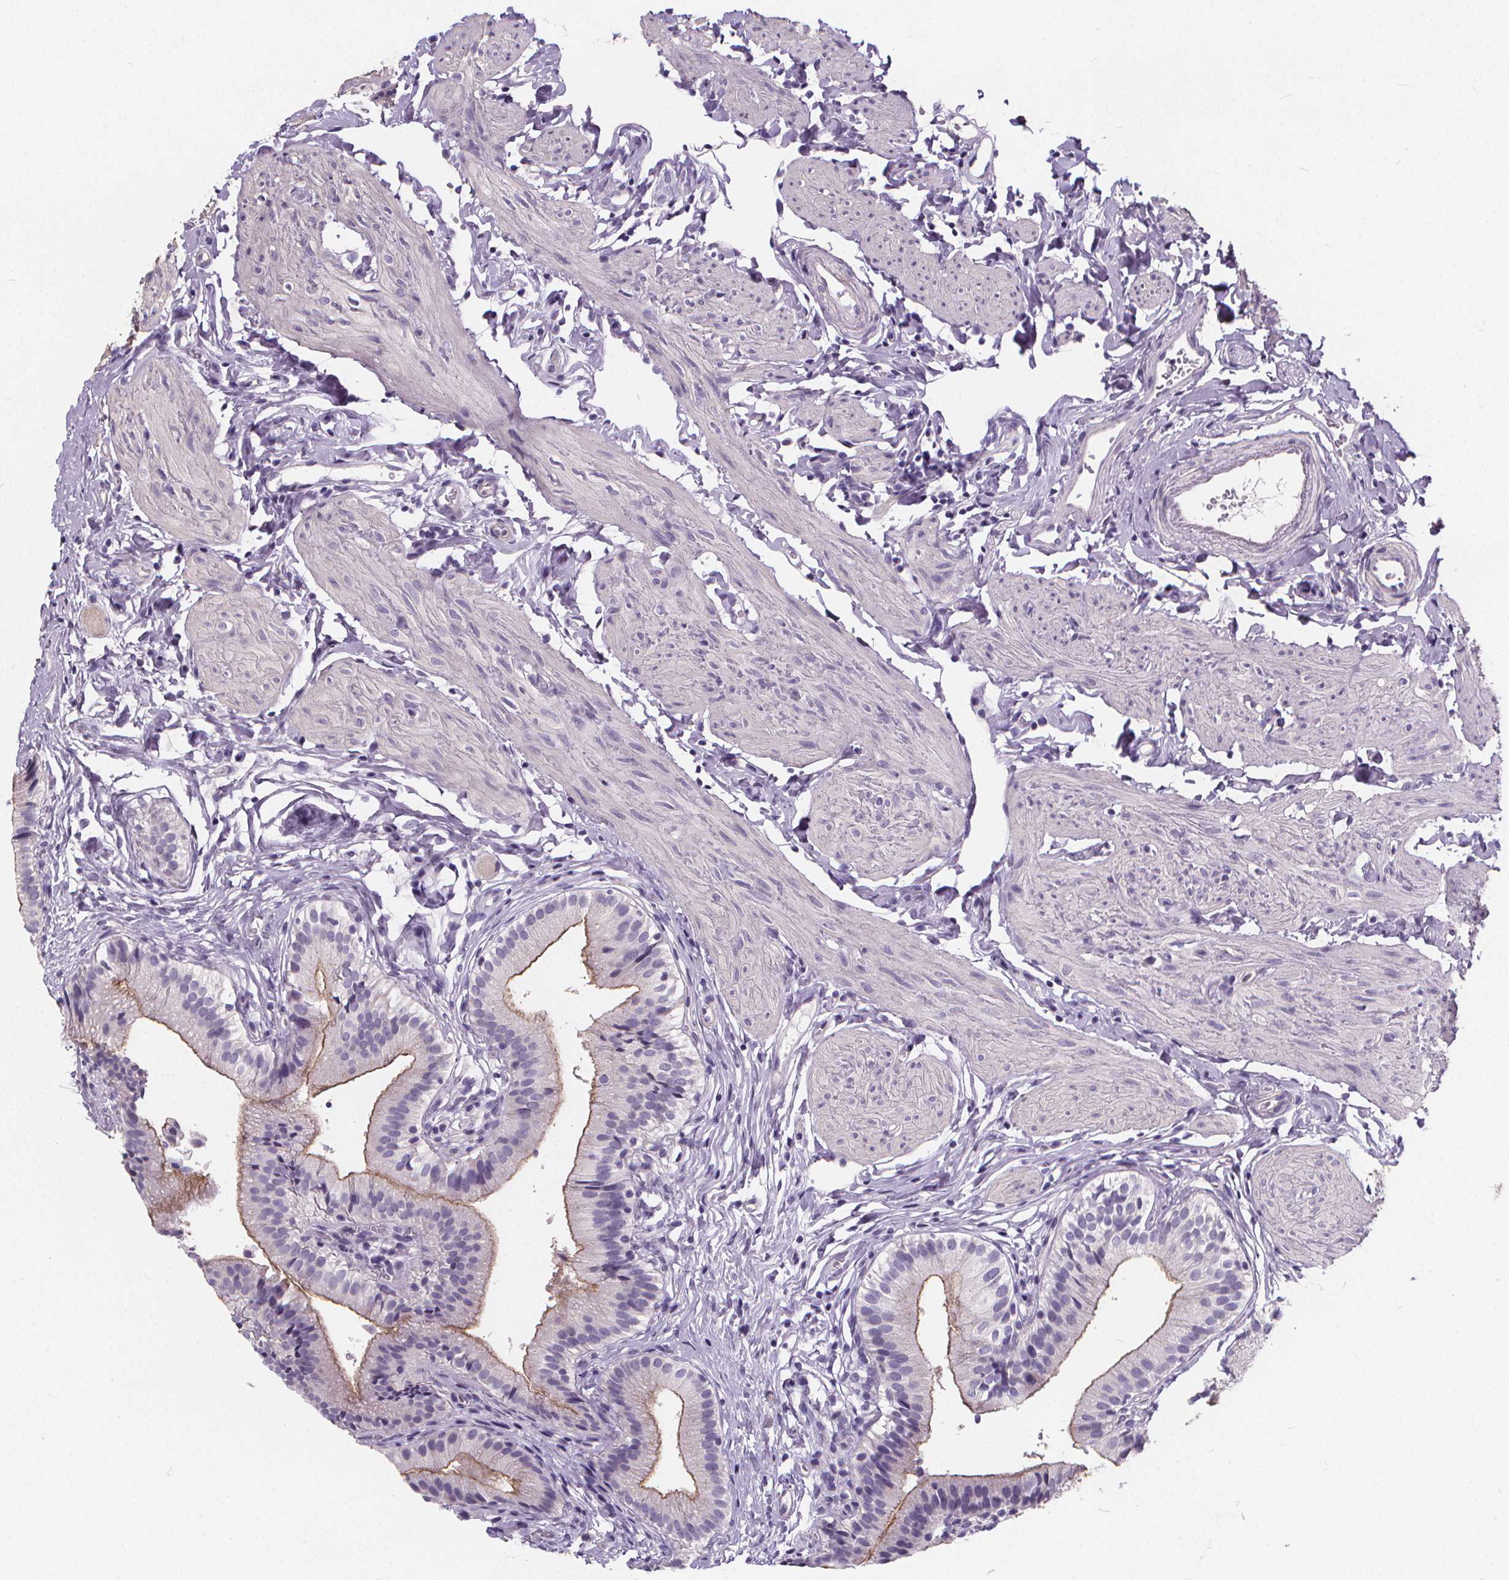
{"staining": {"intensity": "moderate", "quantity": ">75%", "location": "cytoplasmic/membranous"}, "tissue": "gallbladder", "cell_type": "Glandular cells", "image_type": "normal", "snomed": [{"axis": "morphology", "description": "Normal tissue, NOS"}, {"axis": "topography", "description": "Gallbladder"}], "caption": "Glandular cells demonstrate medium levels of moderate cytoplasmic/membranous staining in about >75% of cells in benign human gallbladder.", "gene": "ATP6V1D", "patient": {"sex": "female", "age": 47}}